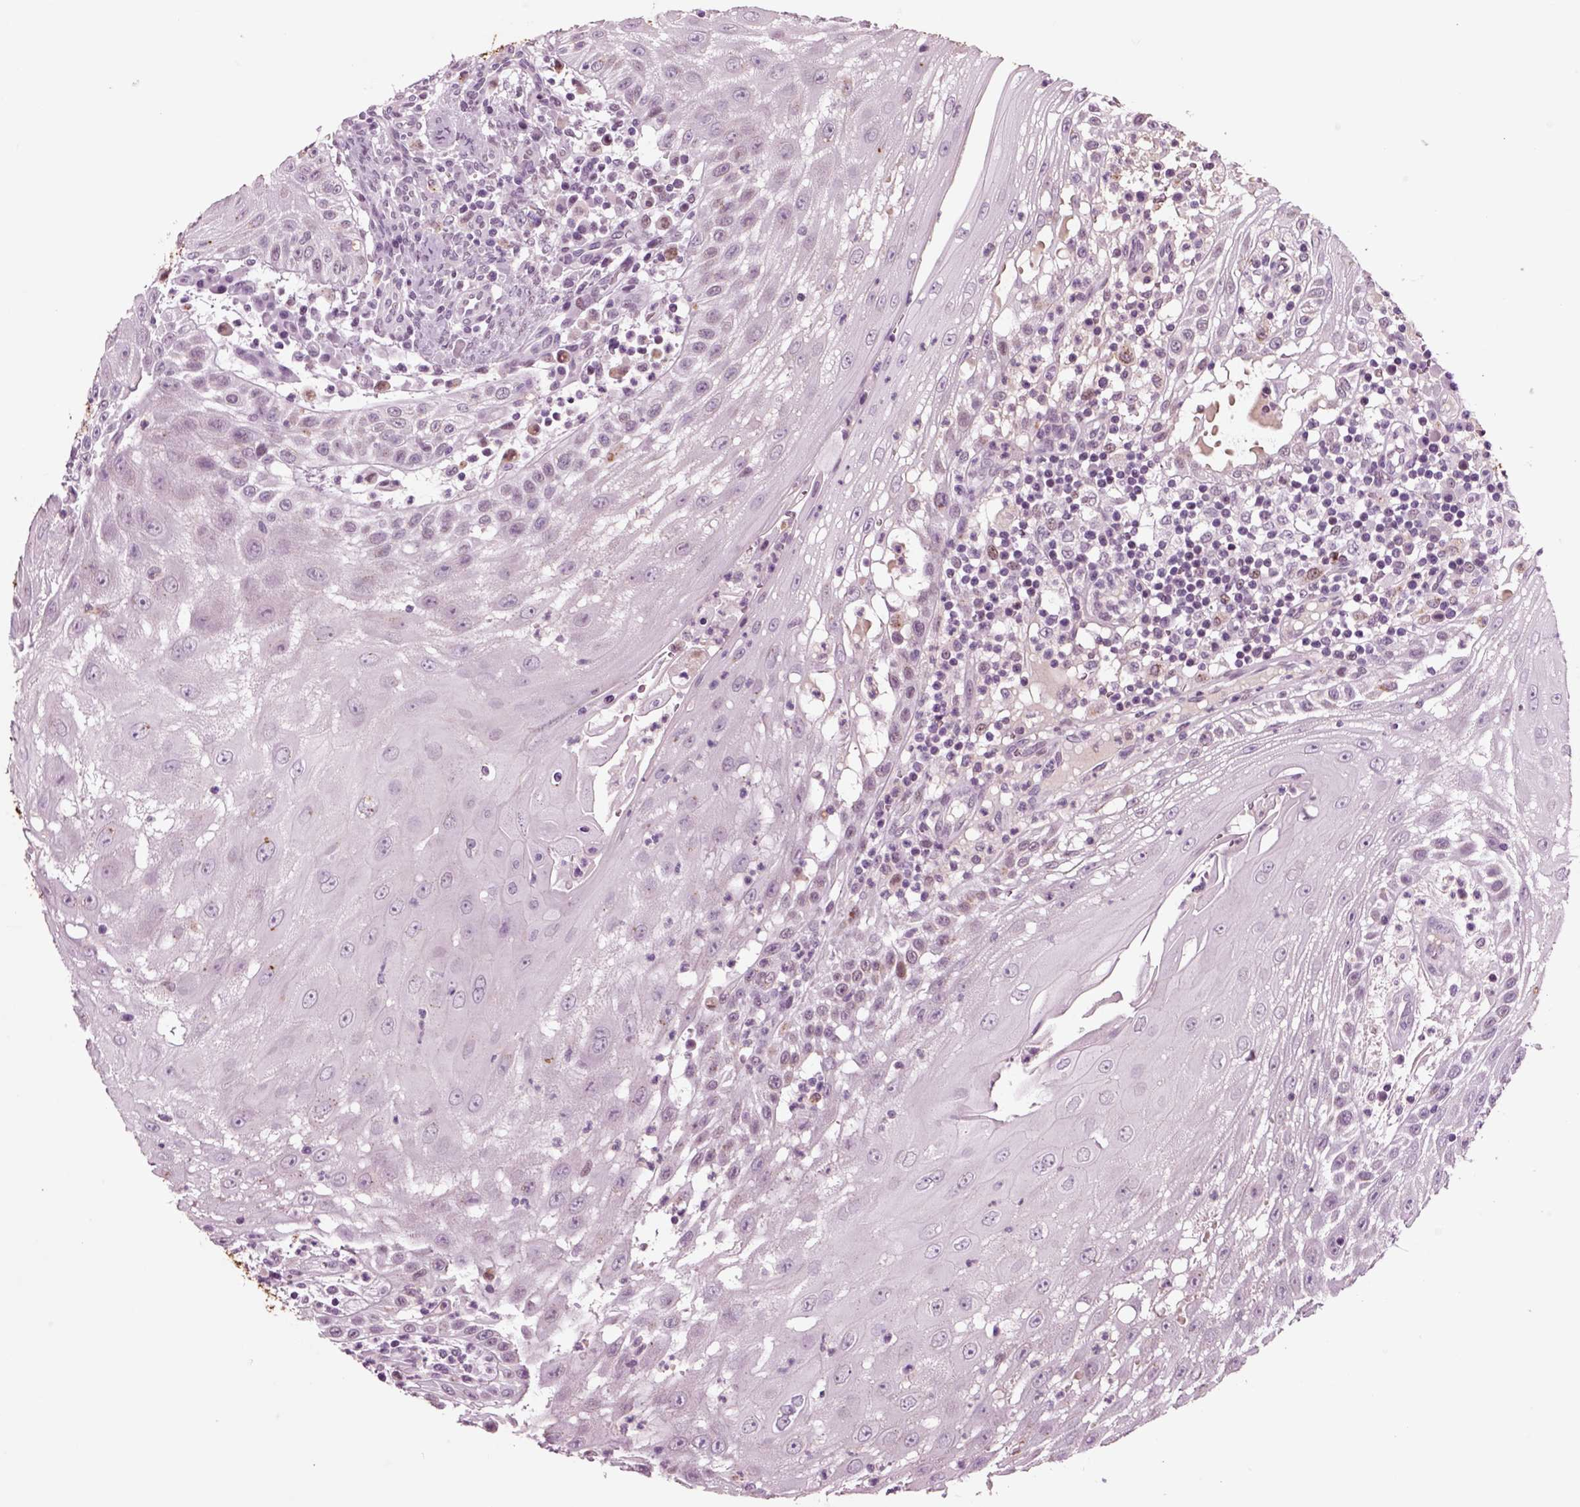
{"staining": {"intensity": "negative", "quantity": "none", "location": "none"}, "tissue": "head and neck cancer", "cell_type": "Tumor cells", "image_type": "cancer", "snomed": [{"axis": "morphology", "description": "Squamous cell carcinoma, NOS"}, {"axis": "topography", "description": "Oral tissue"}, {"axis": "topography", "description": "Head-Neck"}], "caption": "Micrograph shows no protein positivity in tumor cells of head and neck cancer (squamous cell carcinoma) tissue.", "gene": "CHGB", "patient": {"sex": "male", "age": 58}}